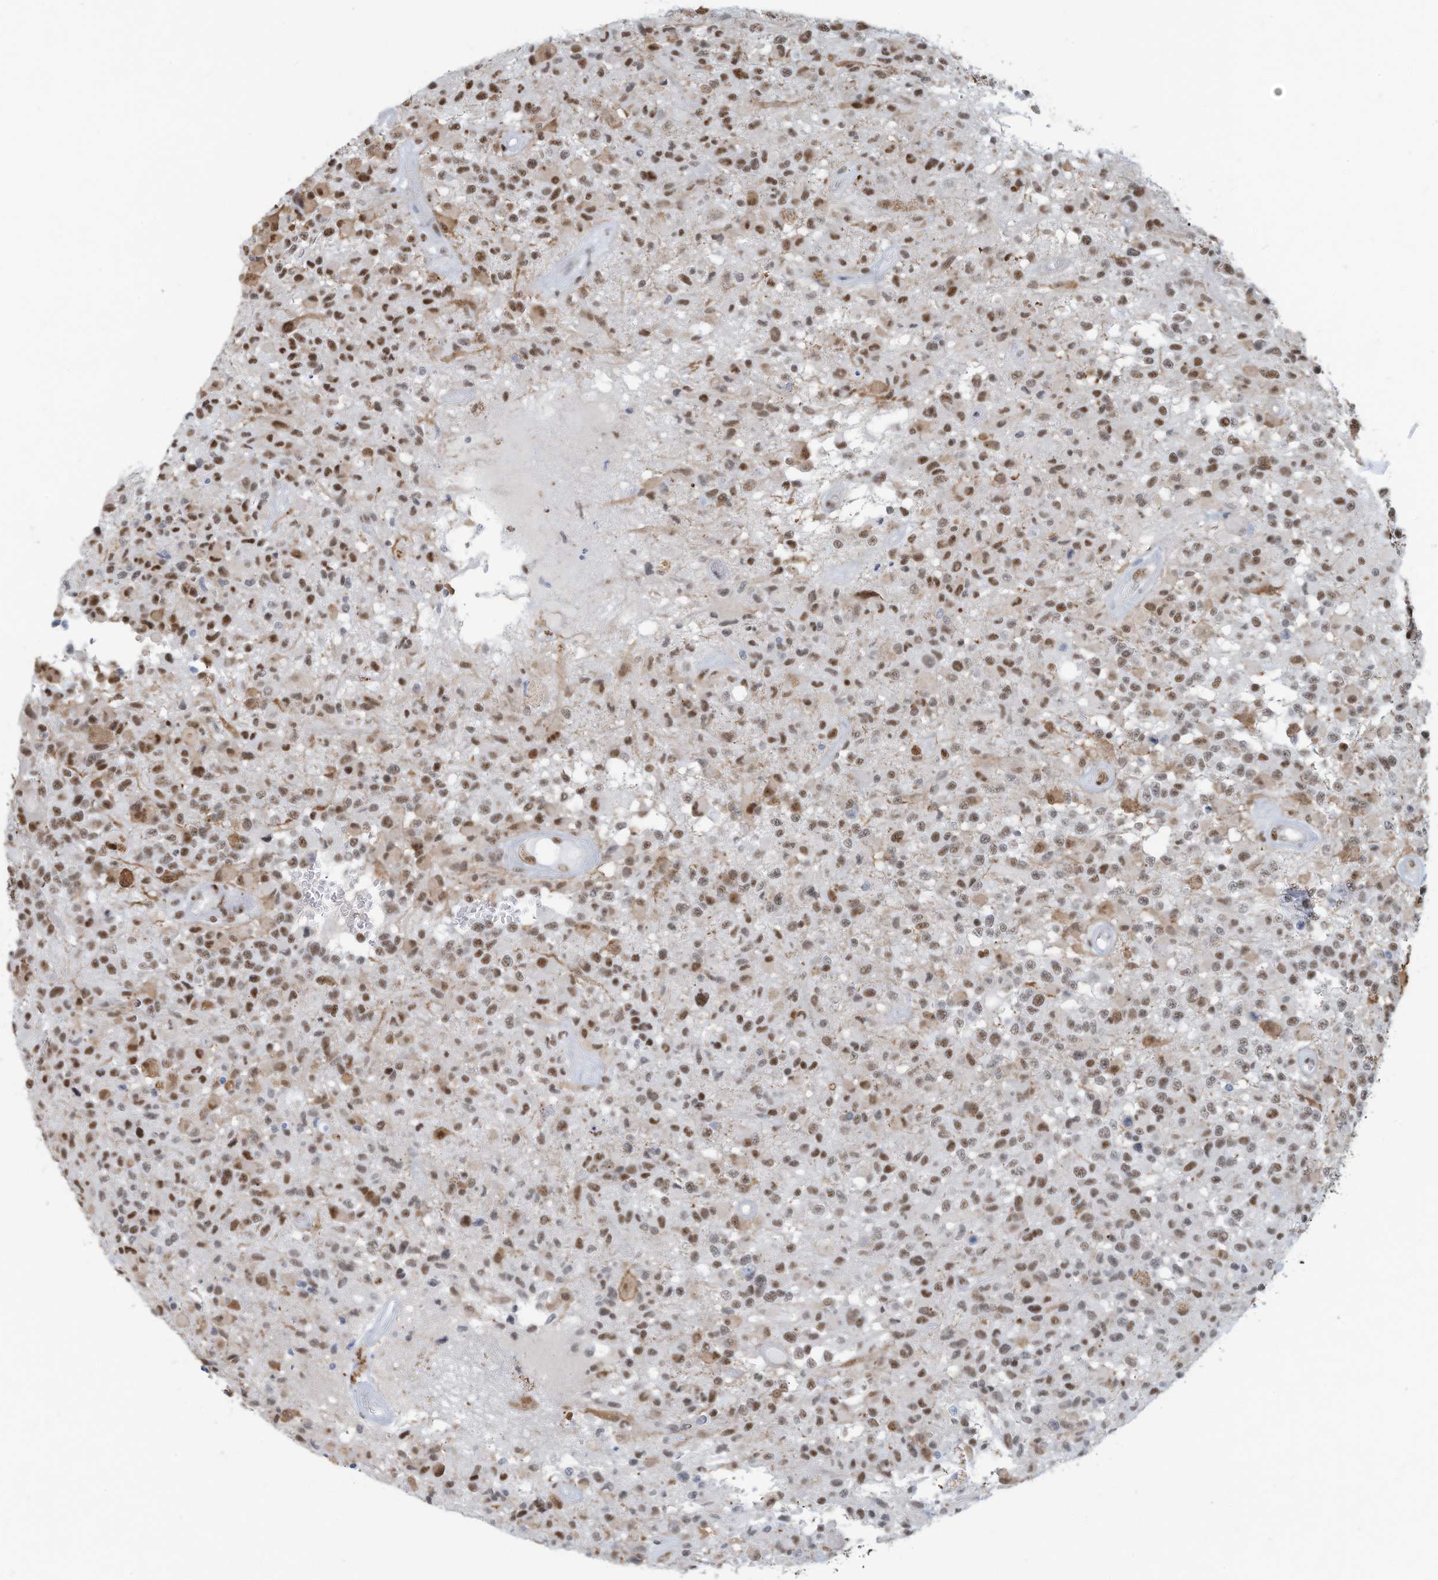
{"staining": {"intensity": "moderate", "quantity": ">75%", "location": "nuclear"}, "tissue": "glioma", "cell_type": "Tumor cells", "image_type": "cancer", "snomed": [{"axis": "morphology", "description": "Glioma, malignant, High grade"}, {"axis": "morphology", "description": "Glioblastoma, NOS"}, {"axis": "topography", "description": "Brain"}], "caption": "The photomicrograph displays immunohistochemical staining of malignant glioma (high-grade). There is moderate nuclear staining is appreciated in about >75% of tumor cells.", "gene": "SARNP", "patient": {"sex": "male", "age": 60}}